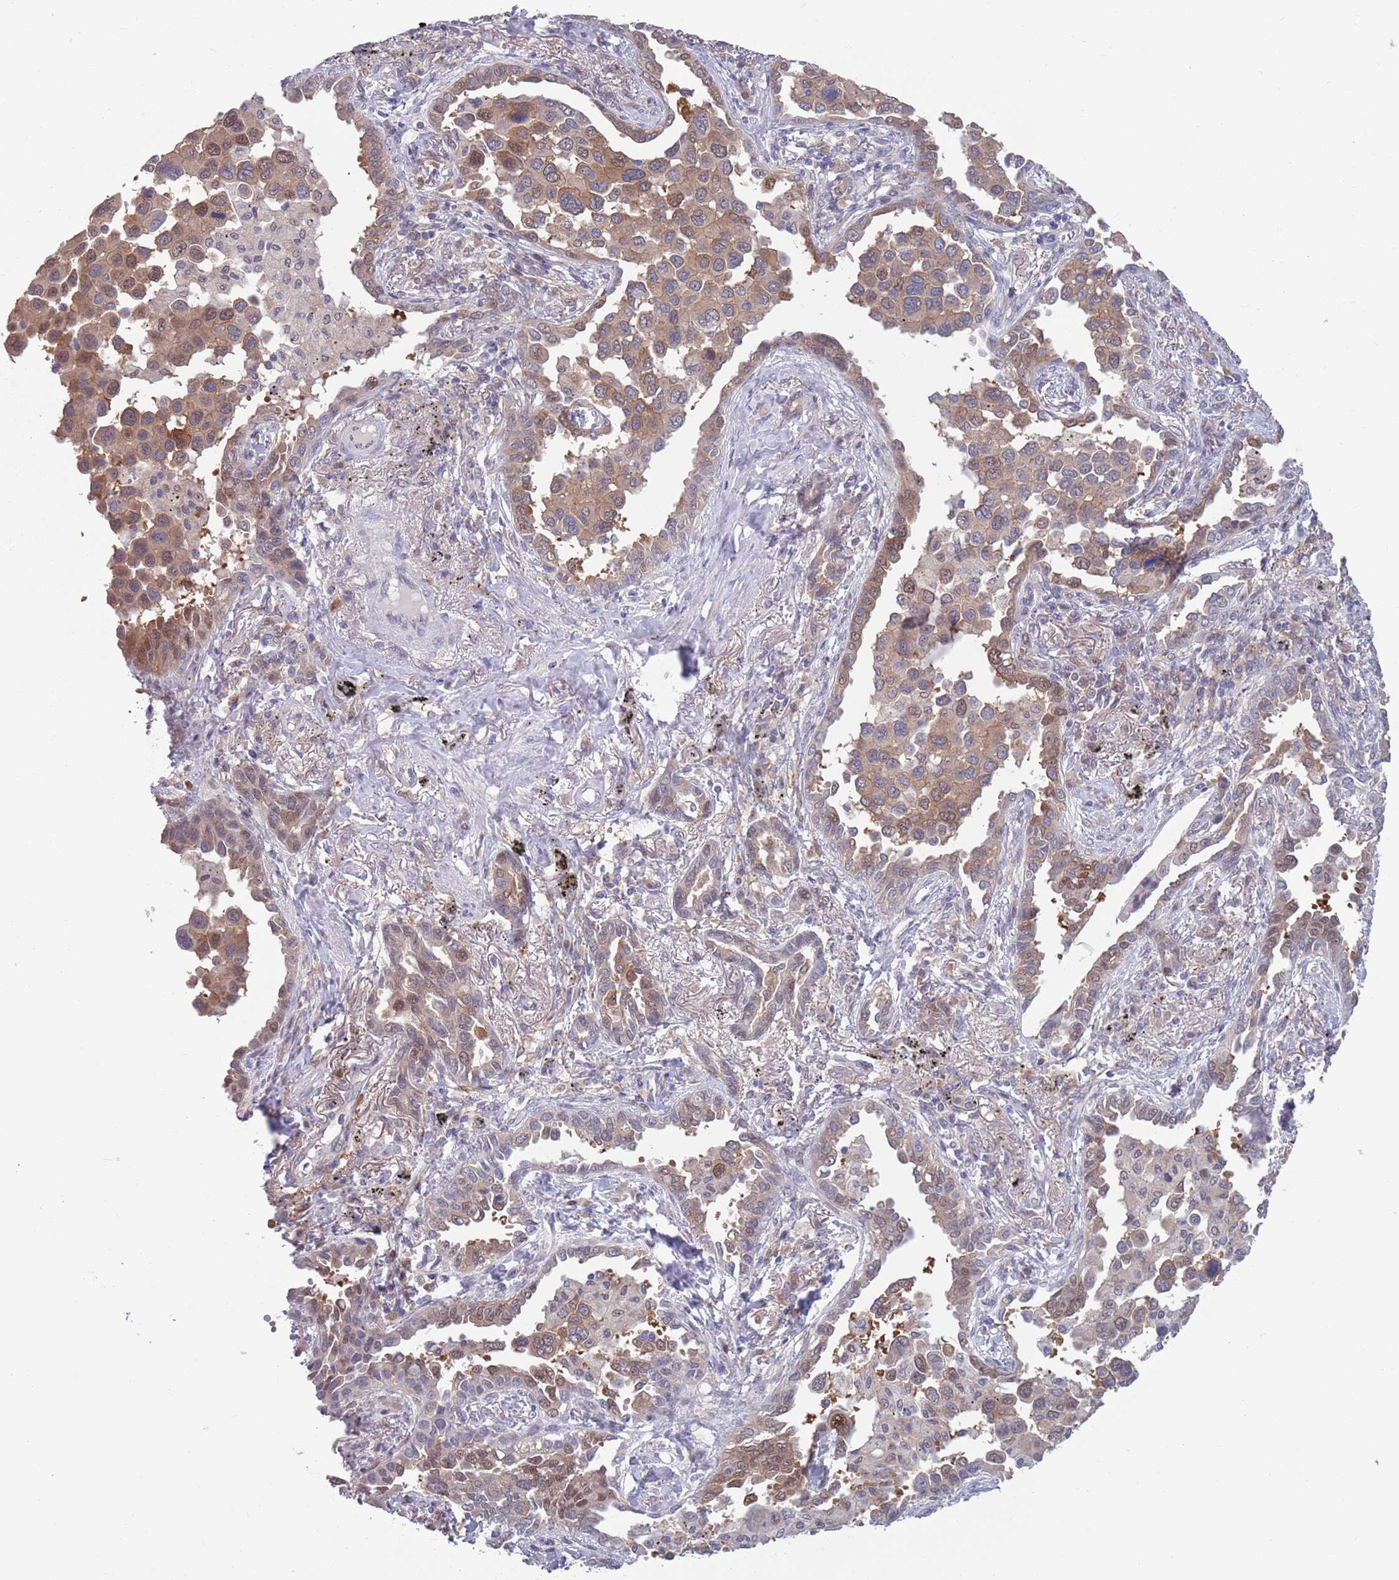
{"staining": {"intensity": "moderate", "quantity": ">75%", "location": "cytoplasmic/membranous,nuclear"}, "tissue": "lung cancer", "cell_type": "Tumor cells", "image_type": "cancer", "snomed": [{"axis": "morphology", "description": "Adenocarcinoma, NOS"}, {"axis": "topography", "description": "Lung"}], "caption": "Immunohistochemical staining of human adenocarcinoma (lung) exhibits medium levels of moderate cytoplasmic/membranous and nuclear expression in approximately >75% of tumor cells. (brown staining indicates protein expression, while blue staining denotes nuclei).", "gene": "CLNS1A", "patient": {"sex": "male", "age": 67}}